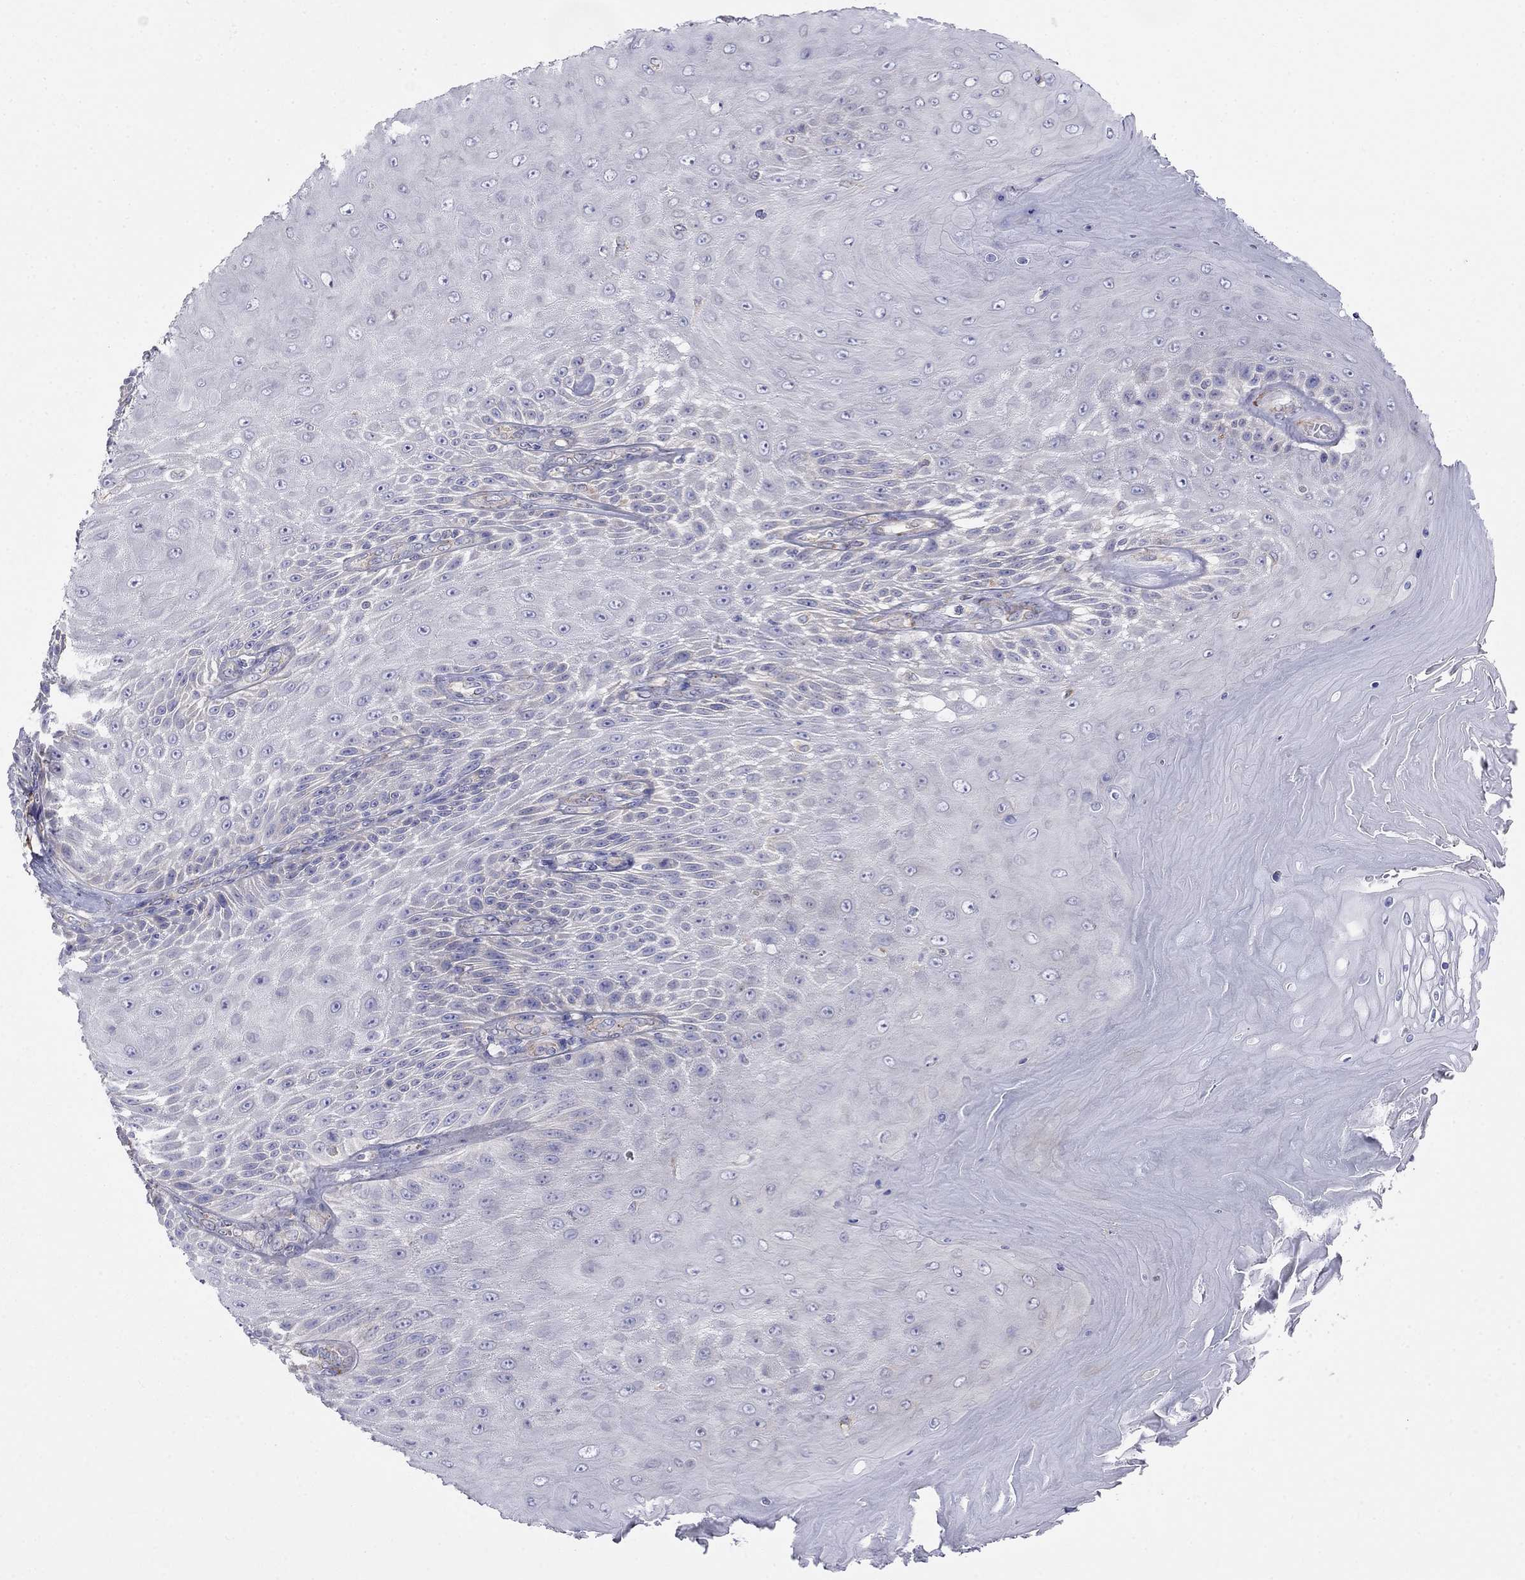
{"staining": {"intensity": "negative", "quantity": "none", "location": "none"}, "tissue": "skin cancer", "cell_type": "Tumor cells", "image_type": "cancer", "snomed": [{"axis": "morphology", "description": "Squamous cell carcinoma, NOS"}, {"axis": "topography", "description": "Skin"}], "caption": "IHC photomicrograph of neoplastic tissue: human skin cancer stained with DAB (3,3'-diaminobenzidine) reveals no significant protein expression in tumor cells.", "gene": "LONRF2", "patient": {"sex": "male", "age": 62}}